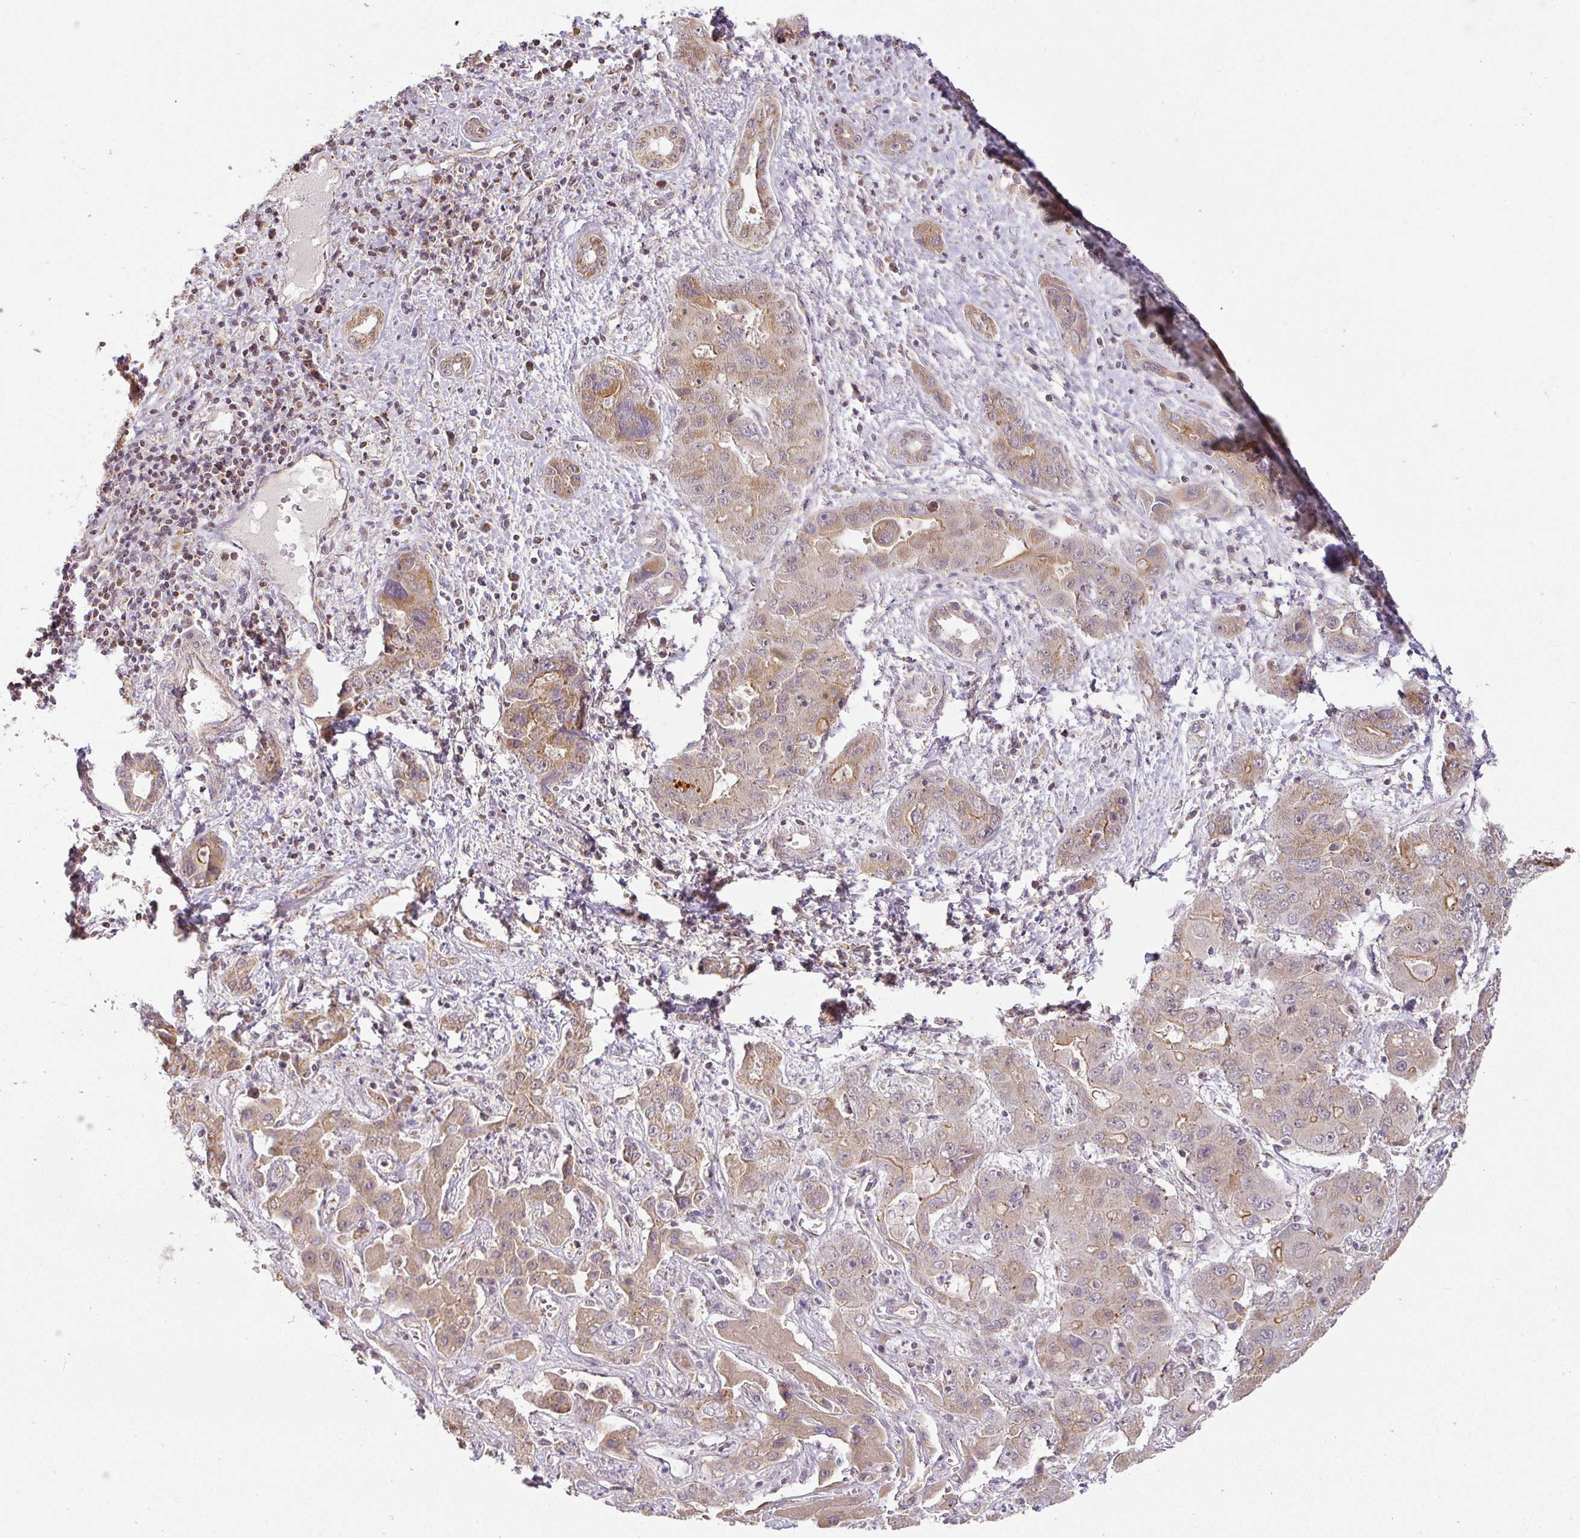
{"staining": {"intensity": "moderate", "quantity": "25%-75%", "location": "cytoplasmic/membranous"}, "tissue": "liver cancer", "cell_type": "Tumor cells", "image_type": "cancer", "snomed": [{"axis": "morphology", "description": "Cholangiocarcinoma"}, {"axis": "topography", "description": "Liver"}], "caption": "Liver cancer was stained to show a protein in brown. There is medium levels of moderate cytoplasmic/membranous expression in approximately 25%-75% of tumor cells. Using DAB (3,3'-diaminobenzidine) (brown) and hematoxylin (blue) stains, captured at high magnification using brightfield microscopy.", "gene": "MYOM2", "patient": {"sex": "male", "age": 67}}